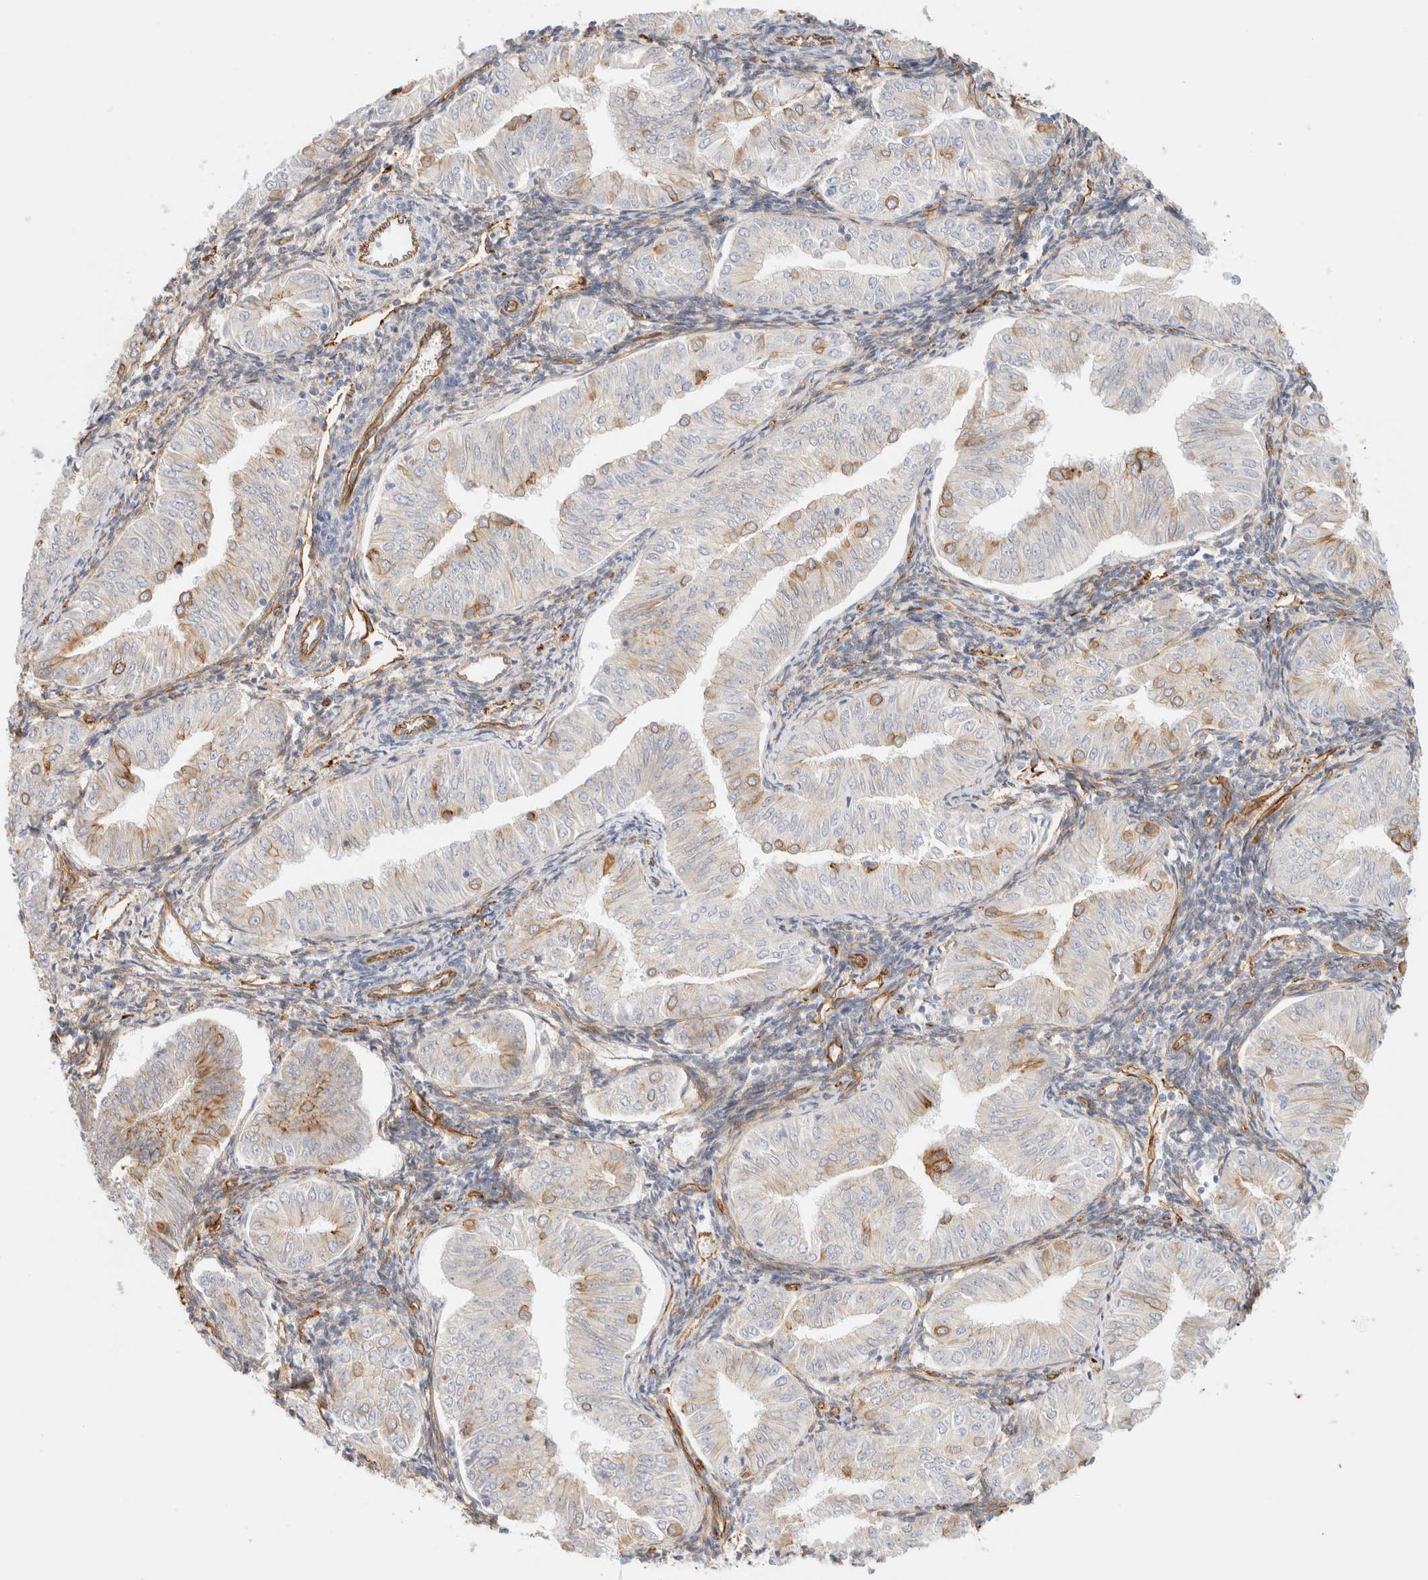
{"staining": {"intensity": "moderate", "quantity": "<25%", "location": "cytoplasmic/membranous"}, "tissue": "endometrial cancer", "cell_type": "Tumor cells", "image_type": "cancer", "snomed": [{"axis": "morphology", "description": "Normal tissue, NOS"}, {"axis": "morphology", "description": "Adenocarcinoma, NOS"}, {"axis": "topography", "description": "Endometrium"}], "caption": "Protein expression analysis of endometrial adenocarcinoma reveals moderate cytoplasmic/membranous staining in about <25% of tumor cells. (DAB = brown stain, brightfield microscopy at high magnification).", "gene": "CYB5R4", "patient": {"sex": "female", "age": 53}}